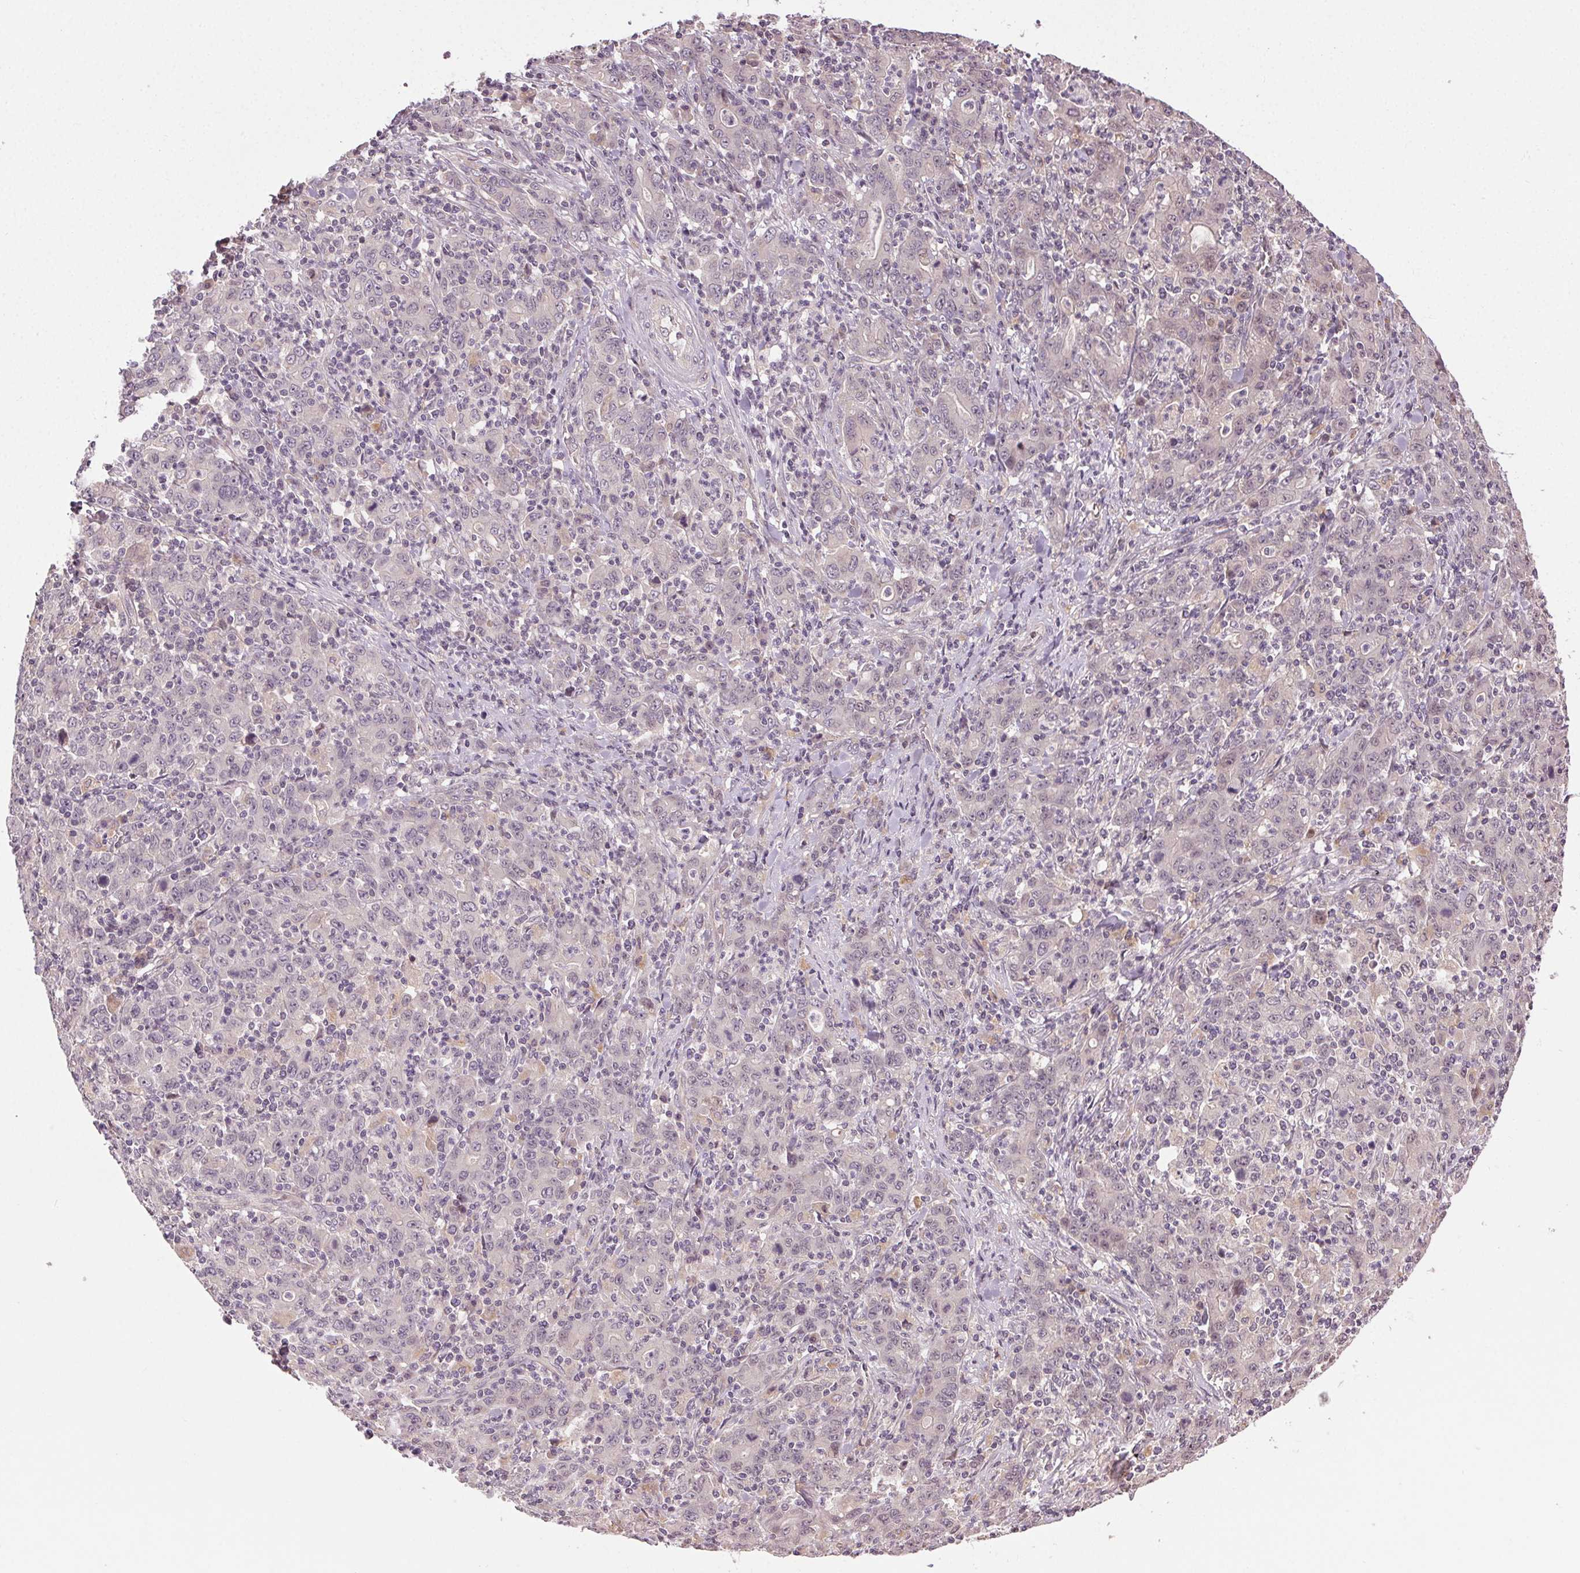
{"staining": {"intensity": "negative", "quantity": "none", "location": "none"}, "tissue": "stomach cancer", "cell_type": "Tumor cells", "image_type": "cancer", "snomed": [{"axis": "morphology", "description": "Adenocarcinoma, NOS"}, {"axis": "topography", "description": "Stomach, upper"}], "caption": "This is an IHC photomicrograph of human adenocarcinoma (stomach). There is no expression in tumor cells.", "gene": "ATP1B3", "patient": {"sex": "male", "age": 69}}